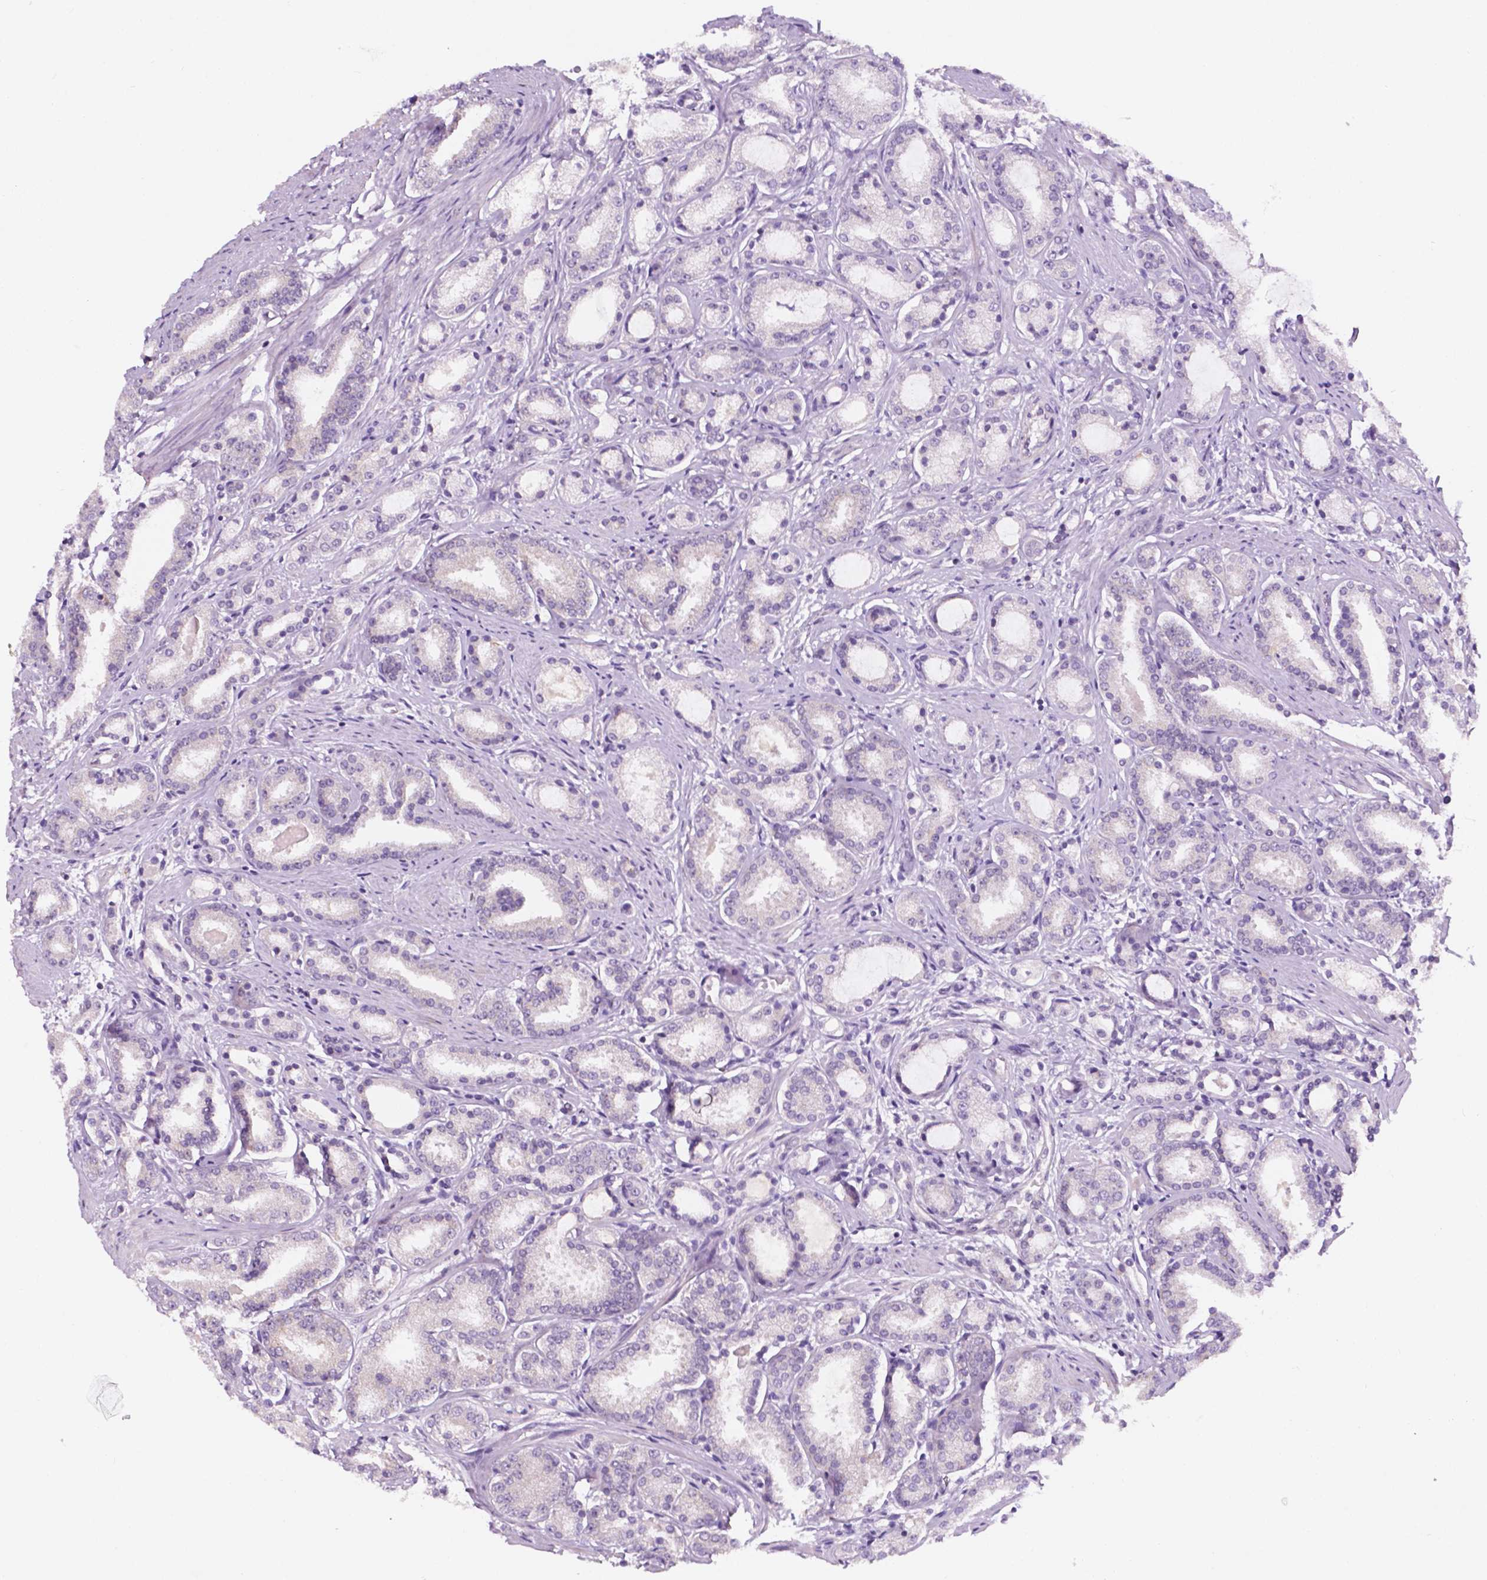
{"staining": {"intensity": "negative", "quantity": "none", "location": "none"}, "tissue": "prostate cancer", "cell_type": "Tumor cells", "image_type": "cancer", "snomed": [{"axis": "morphology", "description": "Adenocarcinoma, High grade"}, {"axis": "topography", "description": "Prostate"}], "caption": "This is an immunohistochemistry (IHC) histopathology image of high-grade adenocarcinoma (prostate). There is no expression in tumor cells.", "gene": "FAM50B", "patient": {"sex": "male", "age": 63}}